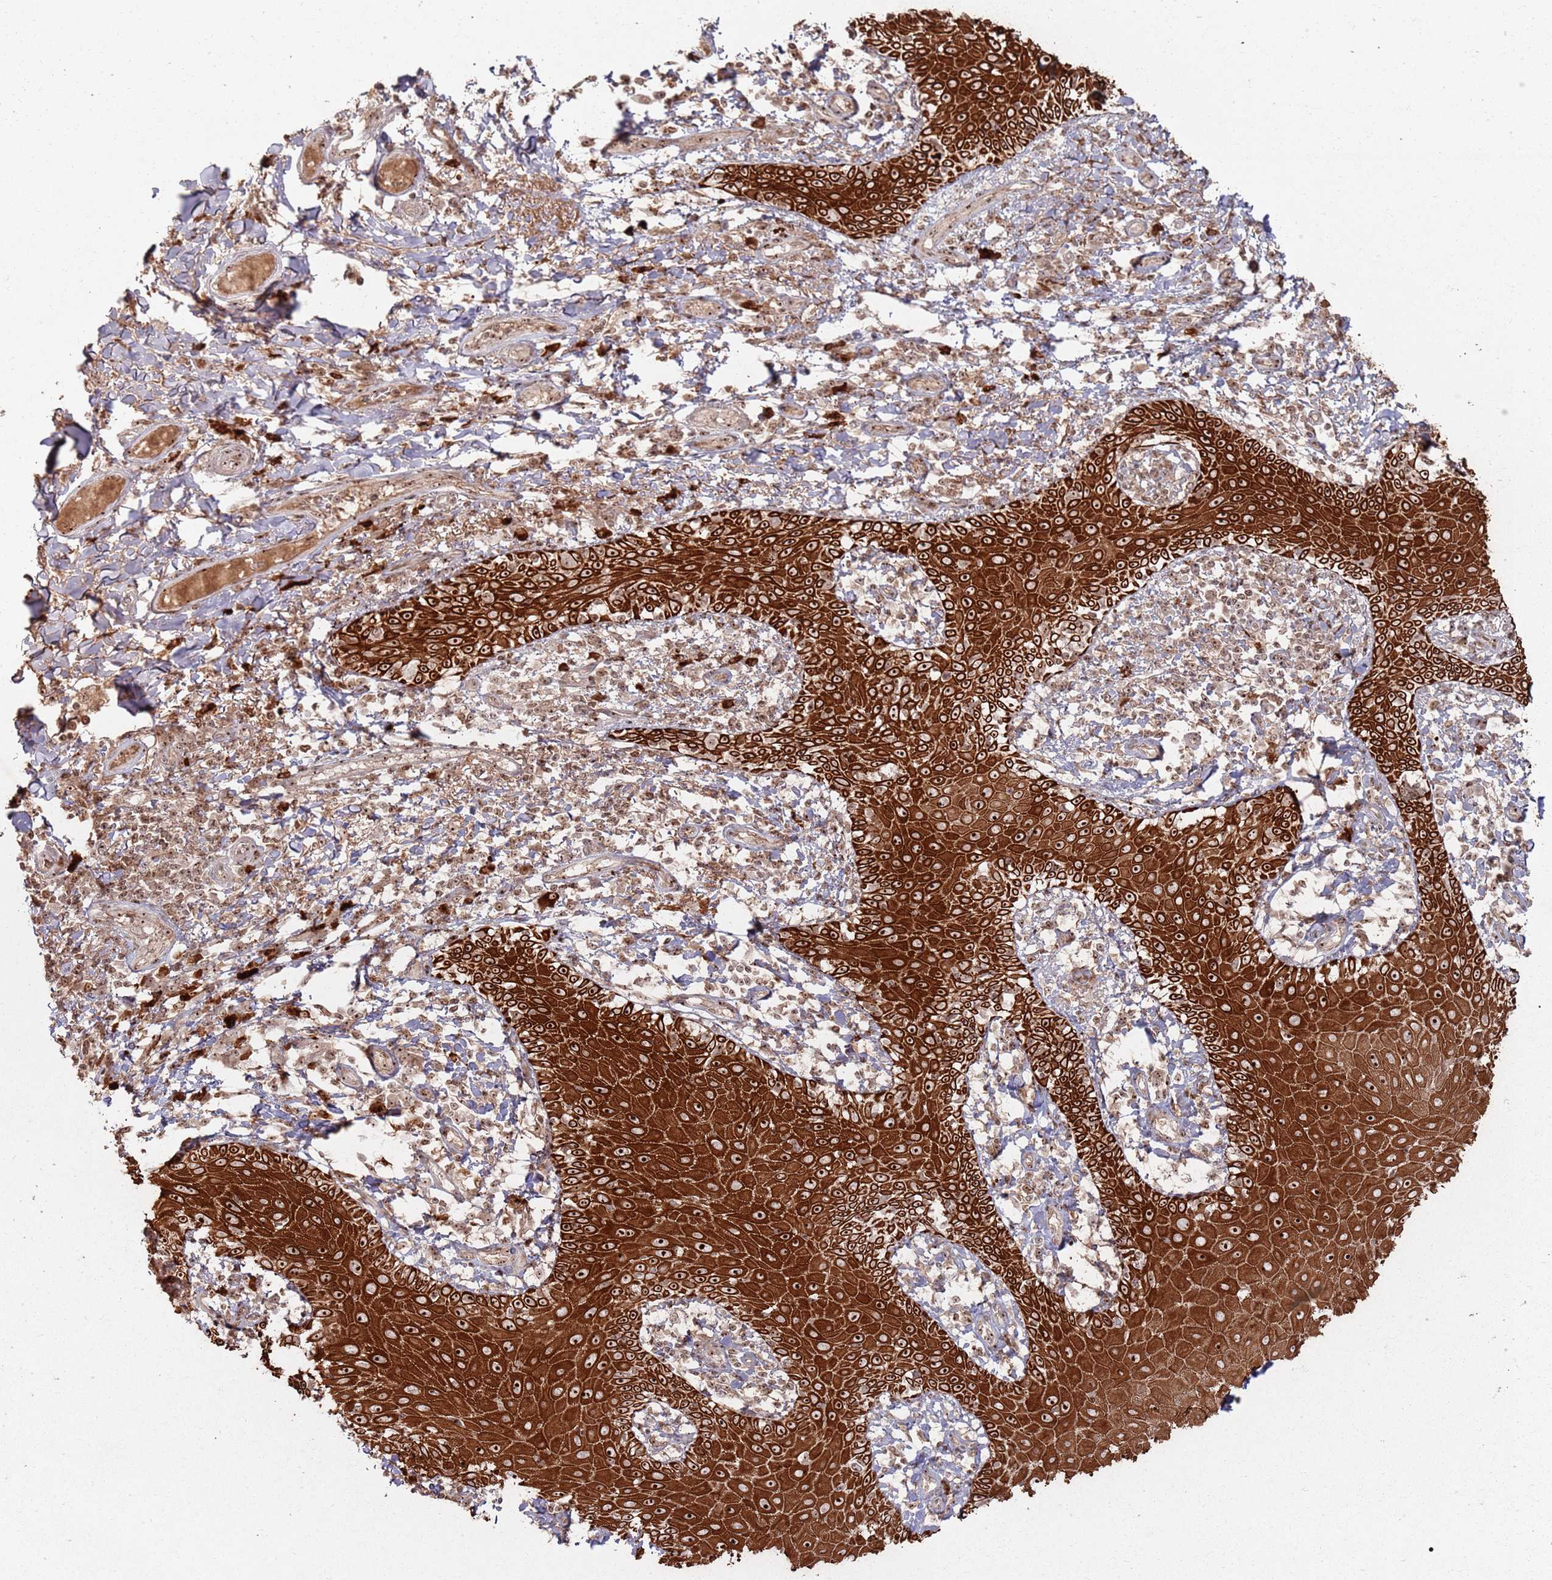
{"staining": {"intensity": "strong", "quantity": ">75%", "location": "cytoplasmic/membranous,nuclear"}, "tissue": "skin cancer", "cell_type": "Tumor cells", "image_type": "cancer", "snomed": [{"axis": "morphology", "description": "Squamous cell carcinoma, NOS"}, {"axis": "topography", "description": "Skin"}], "caption": "Protein expression analysis of human skin squamous cell carcinoma reveals strong cytoplasmic/membranous and nuclear positivity in approximately >75% of tumor cells. (DAB (3,3'-diaminobenzidine) IHC with brightfield microscopy, high magnification).", "gene": "UTP11", "patient": {"sex": "male", "age": 70}}